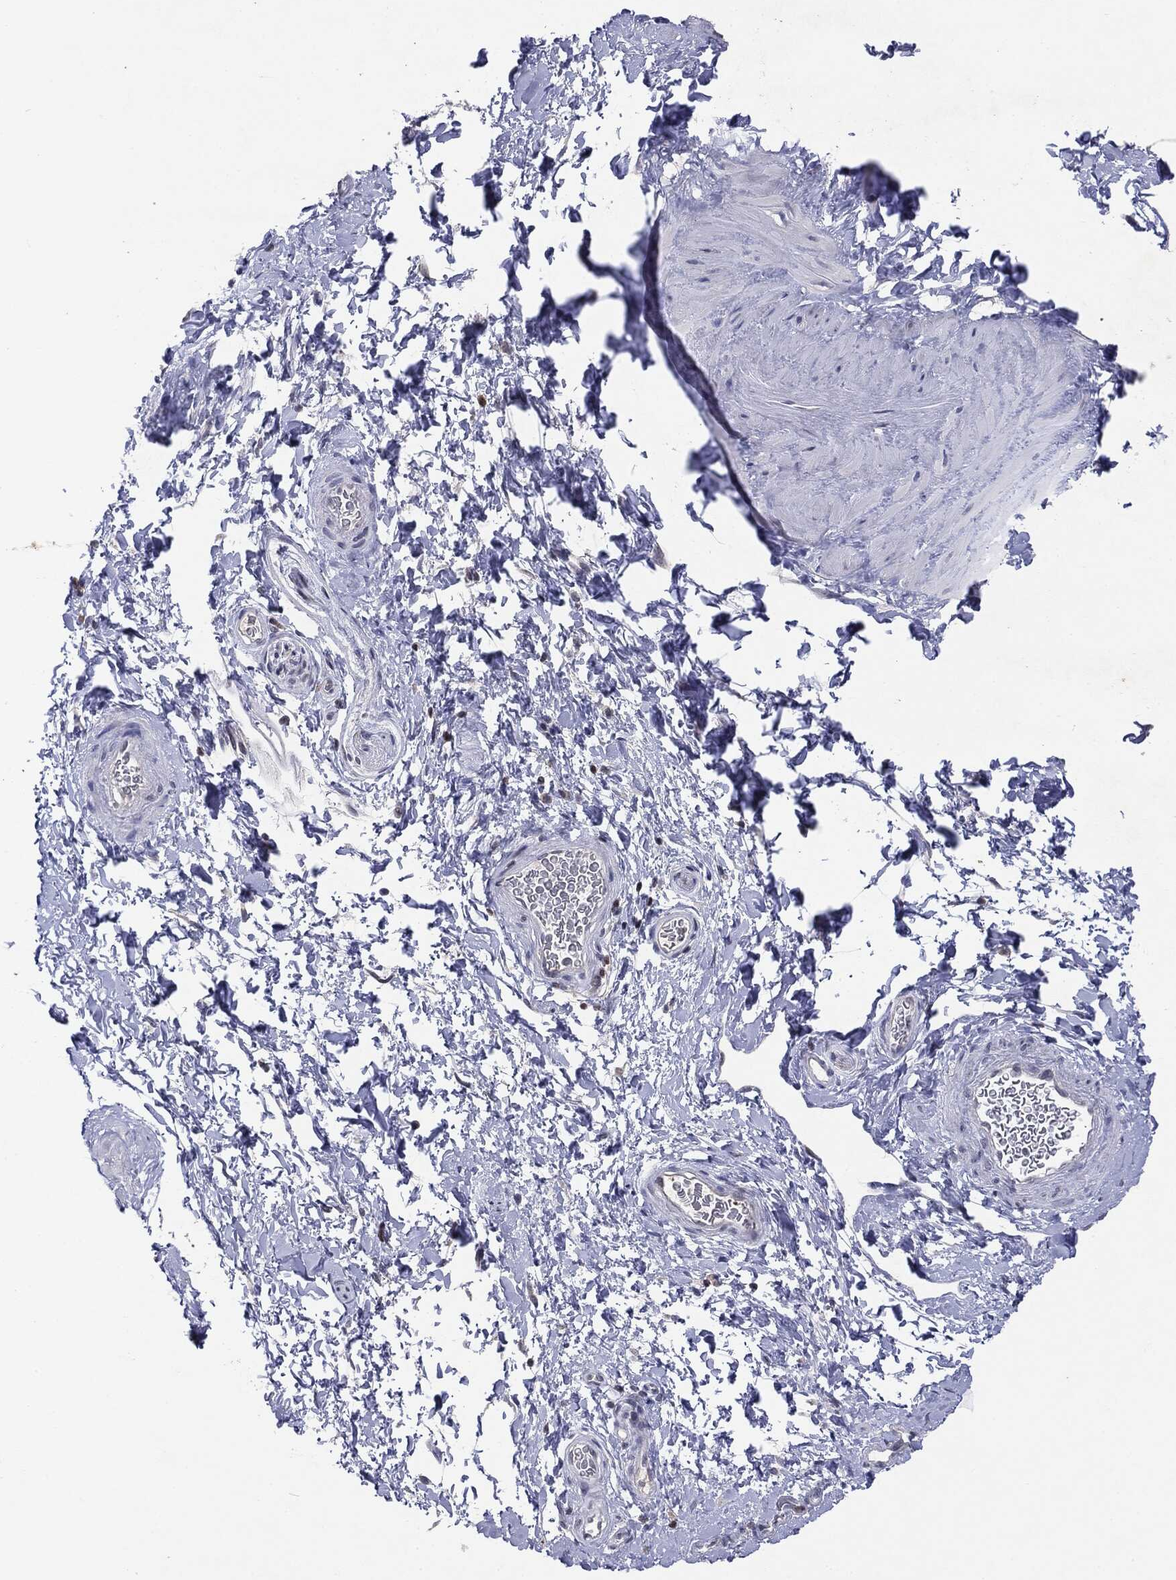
{"staining": {"intensity": "negative", "quantity": "none", "location": "none"}, "tissue": "soft tissue", "cell_type": "Fibroblasts", "image_type": "normal", "snomed": [{"axis": "morphology", "description": "Normal tissue, NOS"}, {"axis": "topography", "description": "Soft tissue"}, {"axis": "topography", "description": "Vascular tissue"}], "caption": "This is a photomicrograph of IHC staining of benign soft tissue, which shows no positivity in fibroblasts.", "gene": "KIF2C", "patient": {"sex": "male", "age": 41}}